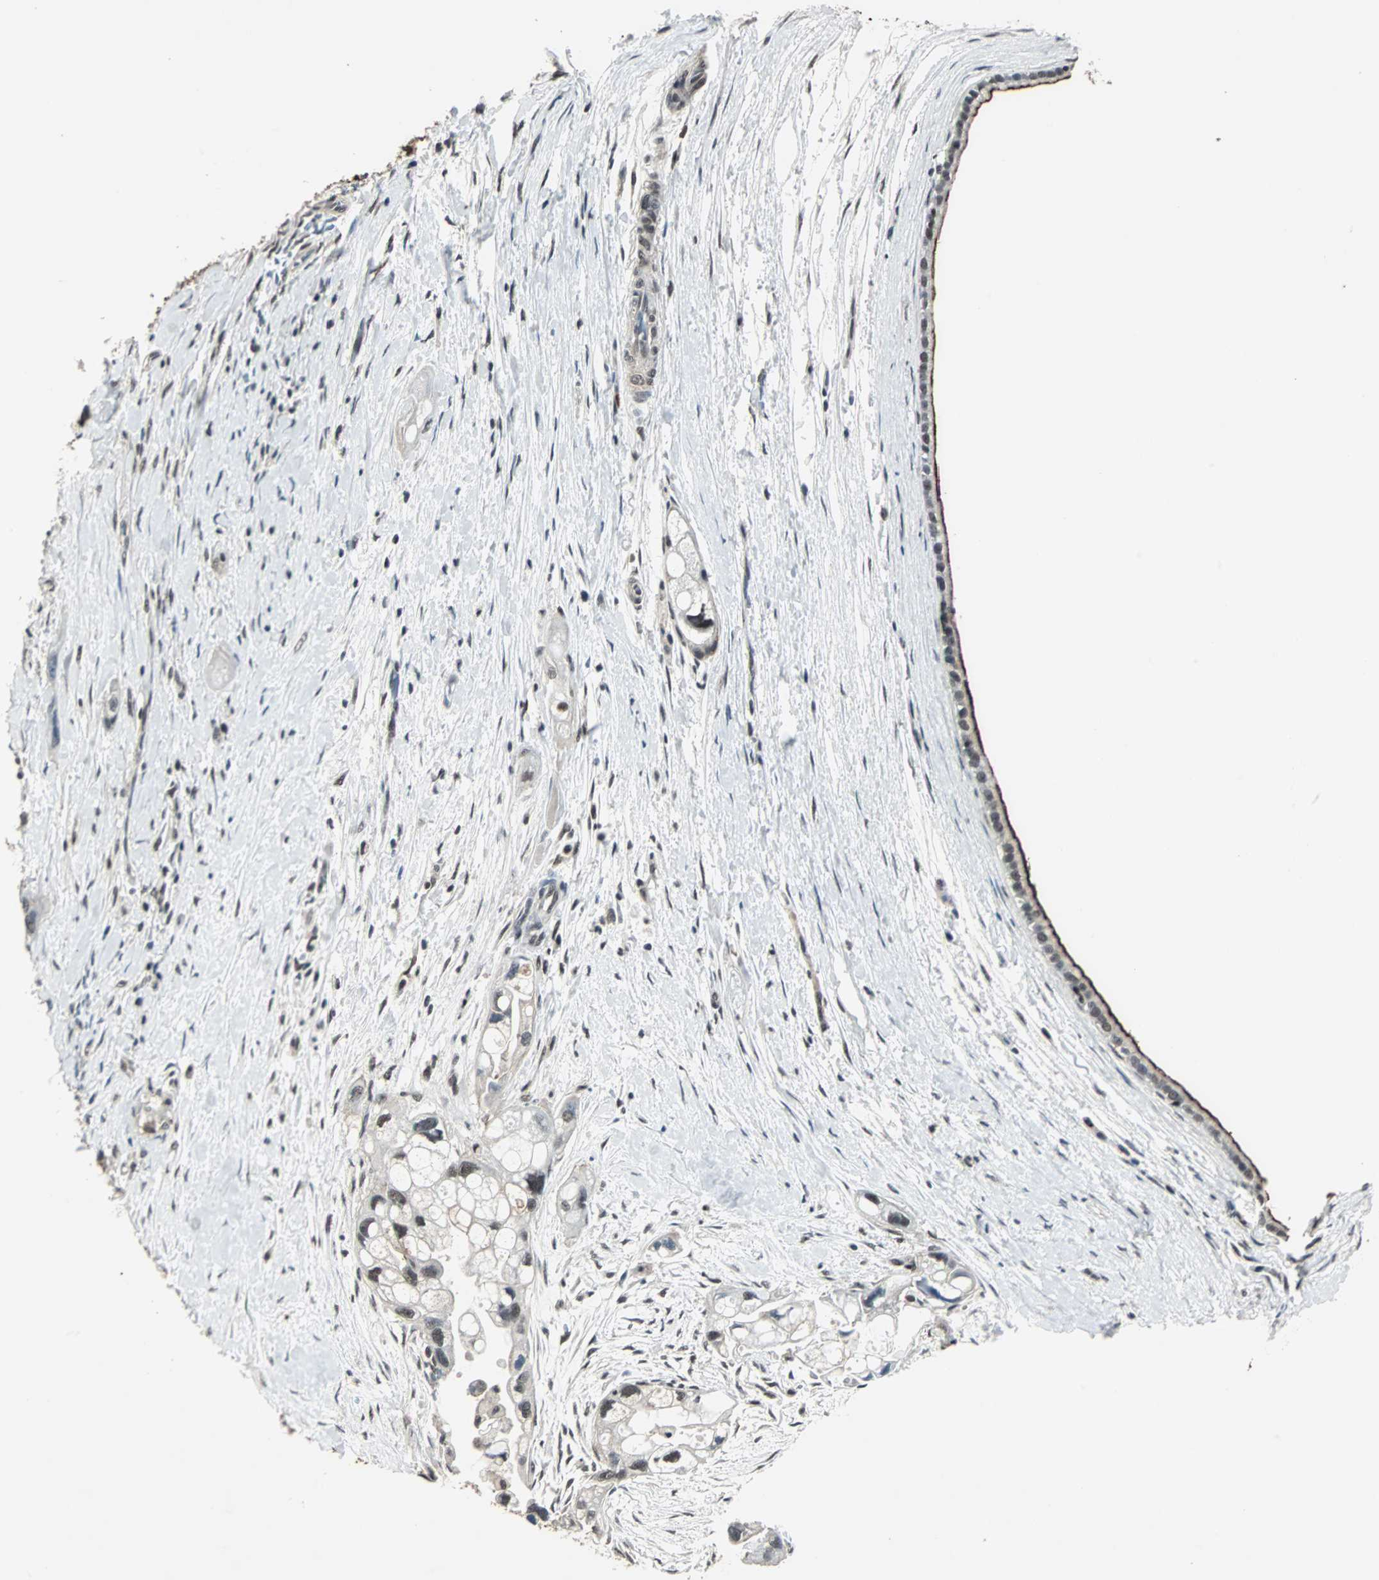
{"staining": {"intensity": "weak", "quantity": "<25%", "location": "nuclear"}, "tissue": "pancreatic cancer", "cell_type": "Tumor cells", "image_type": "cancer", "snomed": [{"axis": "morphology", "description": "Adenocarcinoma, NOS"}, {"axis": "topography", "description": "Pancreas"}], "caption": "This is a histopathology image of IHC staining of pancreatic cancer (adenocarcinoma), which shows no positivity in tumor cells.", "gene": "MKX", "patient": {"sex": "female", "age": 77}}